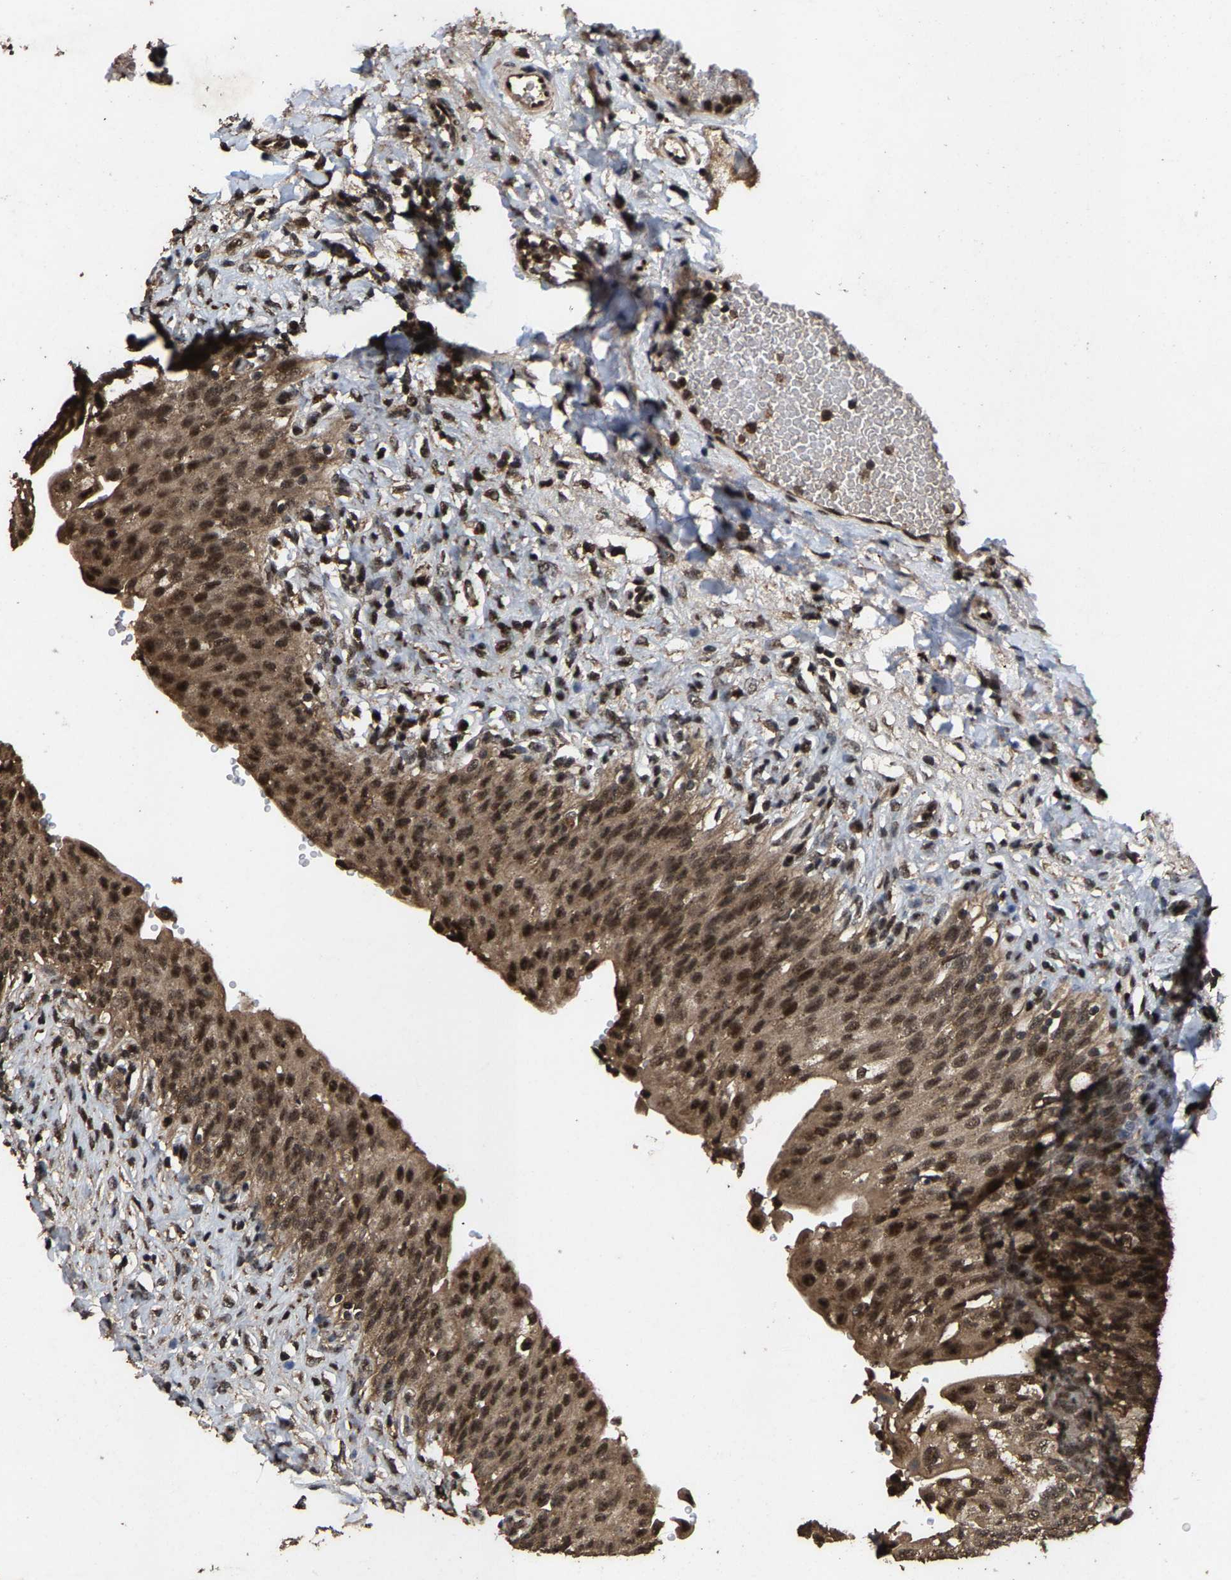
{"staining": {"intensity": "strong", "quantity": ">75%", "location": "cytoplasmic/membranous,nuclear"}, "tissue": "urinary bladder", "cell_type": "Urothelial cells", "image_type": "normal", "snomed": [{"axis": "morphology", "description": "Urothelial carcinoma, High grade"}, {"axis": "topography", "description": "Urinary bladder"}], "caption": "Immunohistochemistry (IHC) (DAB (3,3'-diaminobenzidine)) staining of normal human urinary bladder reveals strong cytoplasmic/membranous,nuclear protein staining in approximately >75% of urothelial cells. Ihc stains the protein of interest in brown and the nuclei are stained blue.", "gene": "HAUS6", "patient": {"sex": "male", "age": 46}}